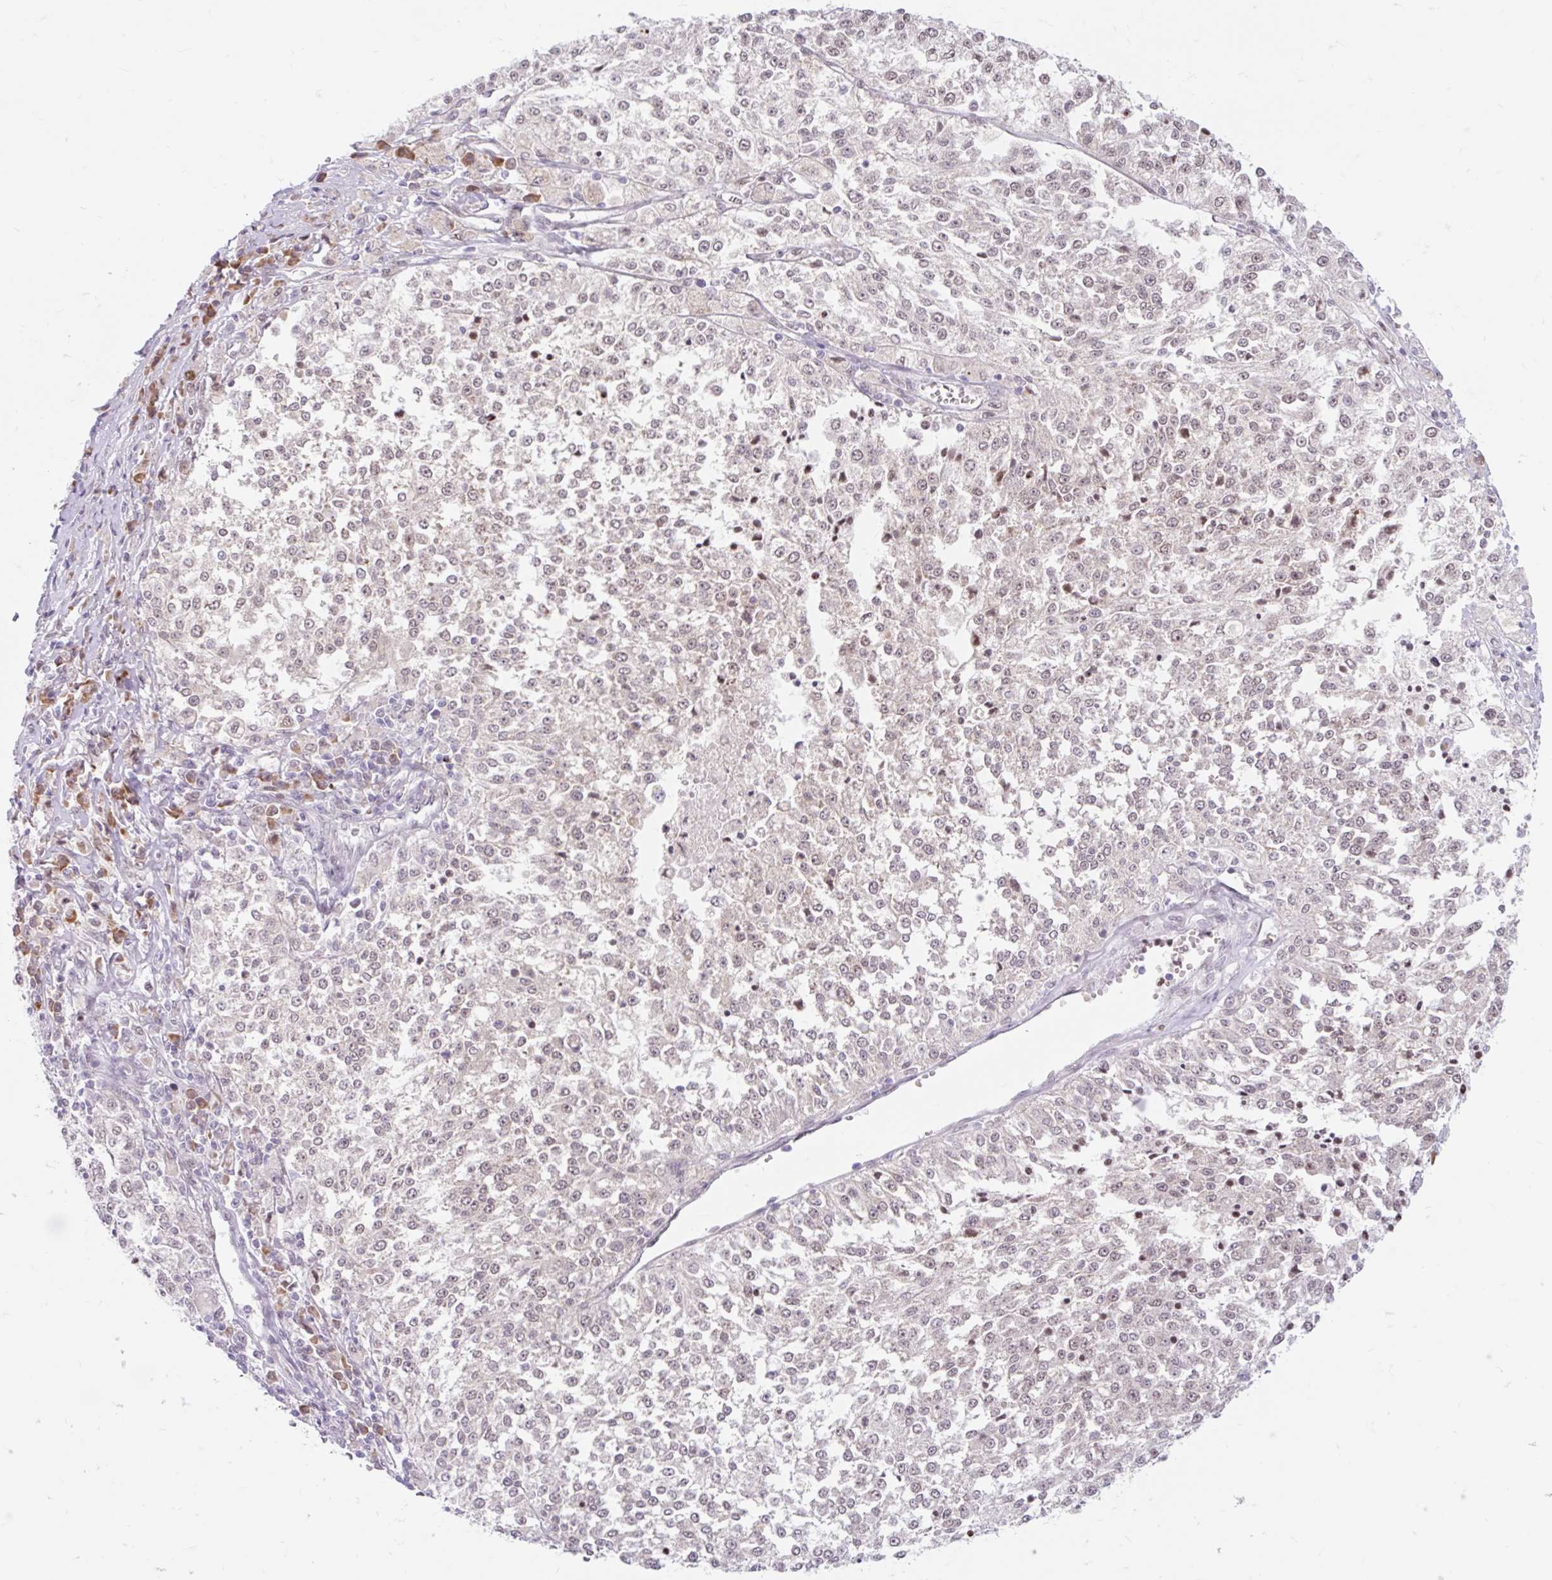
{"staining": {"intensity": "negative", "quantity": "none", "location": "none"}, "tissue": "melanoma", "cell_type": "Tumor cells", "image_type": "cancer", "snomed": [{"axis": "morphology", "description": "Malignant melanoma, NOS"}, {"axis": "topography", "description": "Skin"}], "caption": "Malignant melanoma was stained to show a protein in brown. There is no significant staining in tumor cells.", "gene": "SRSF10", "patient": {"sex": "female", "age": 64}}